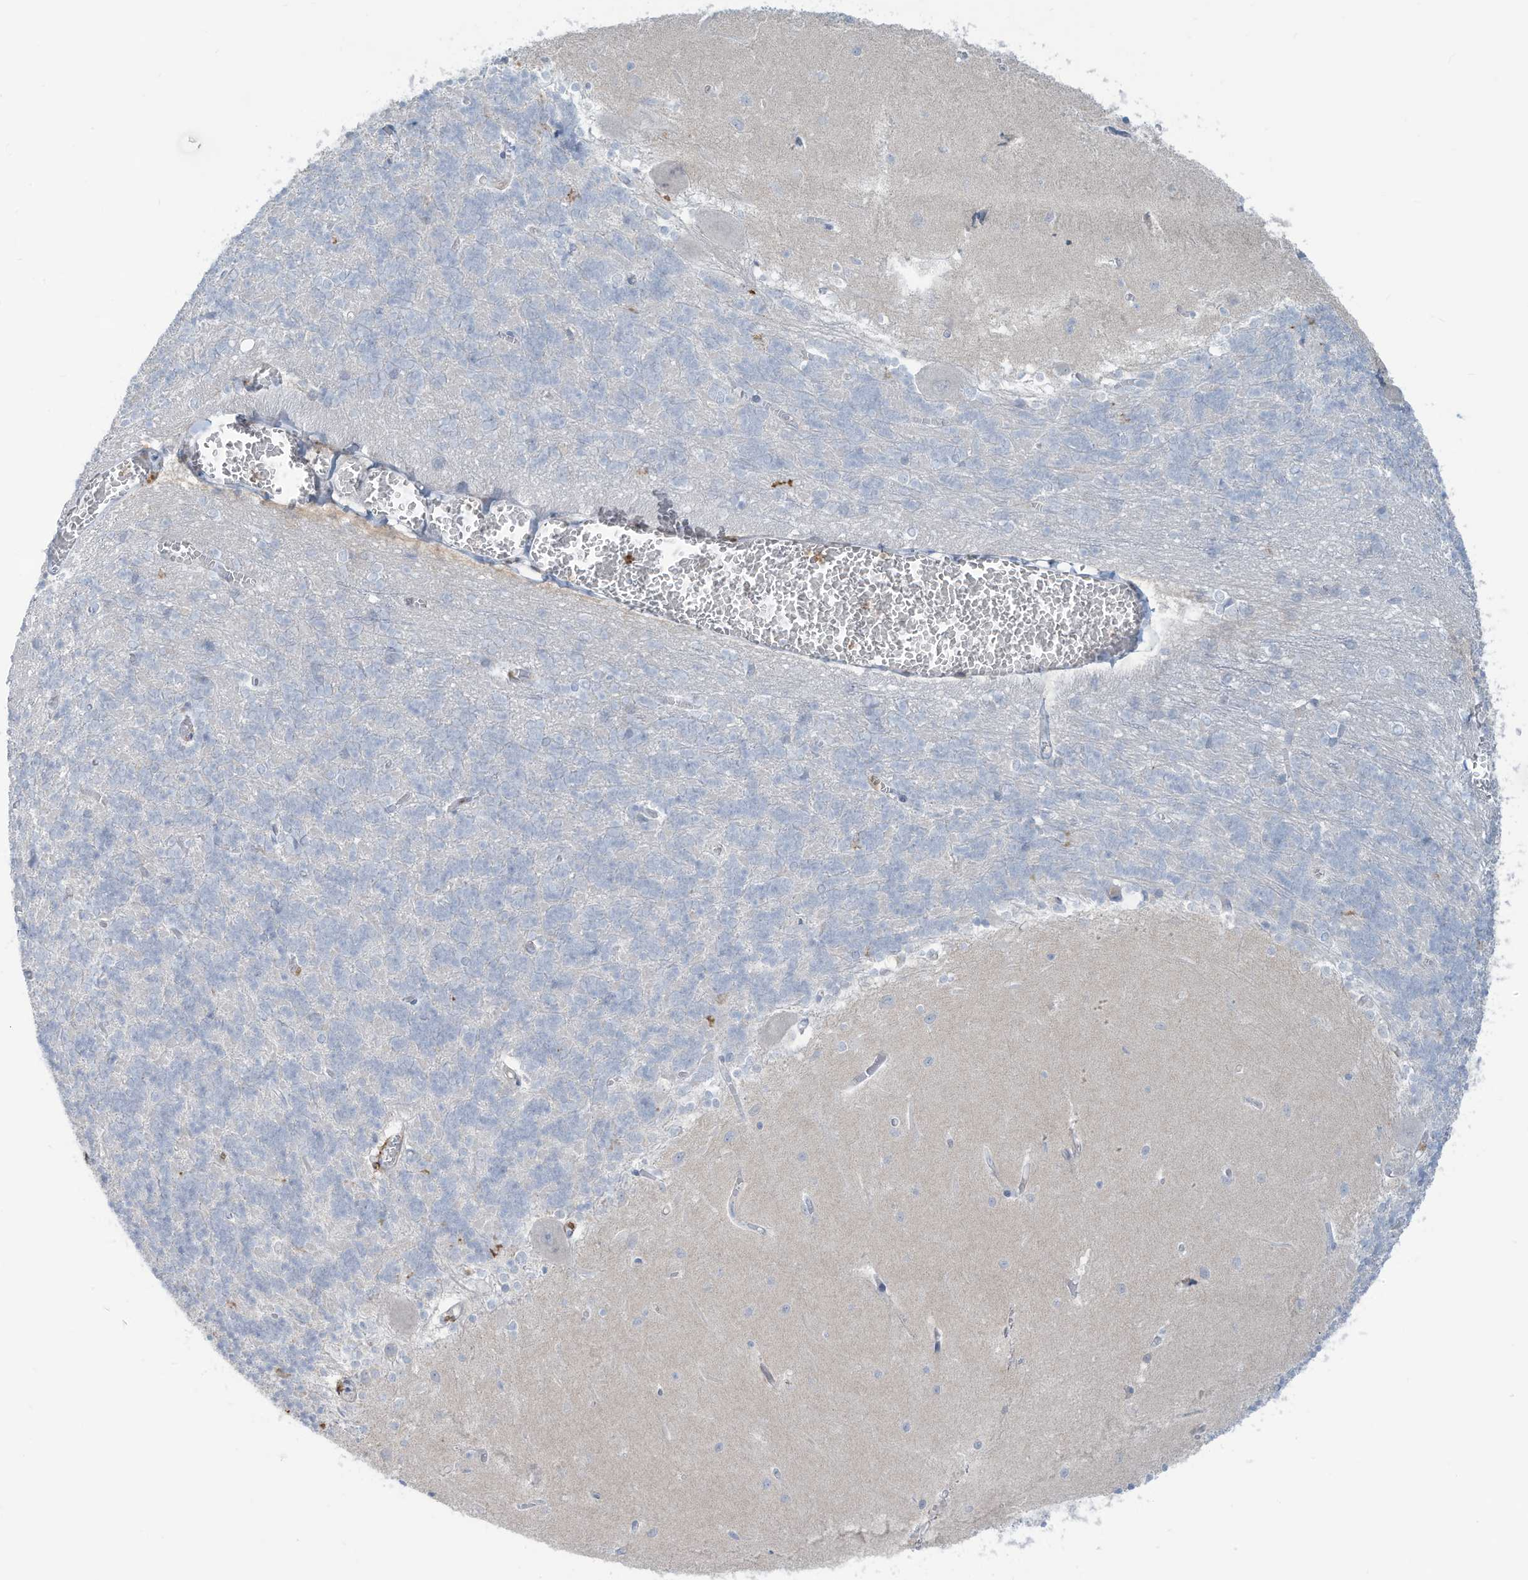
{"staining": {"intensity": "negative", "quantity": "none", "location": "none"}, "tissue": "cerebellum", "cell_type": "Cells in granular layer", "image_type": "normal", "snomed": [{"axis": "morphology", "description": "Normal tissue, NOS"}, {"axis": "topography", "description": "Cerebellum"}], "caption": "Immunohistochemical staining of unremarkable cerebellum displays no significant positivity in cells in granular layer. Nuclei are stained in blue.", "gene": "NOTO", "patient": {"sex": "male", "age": 37}}